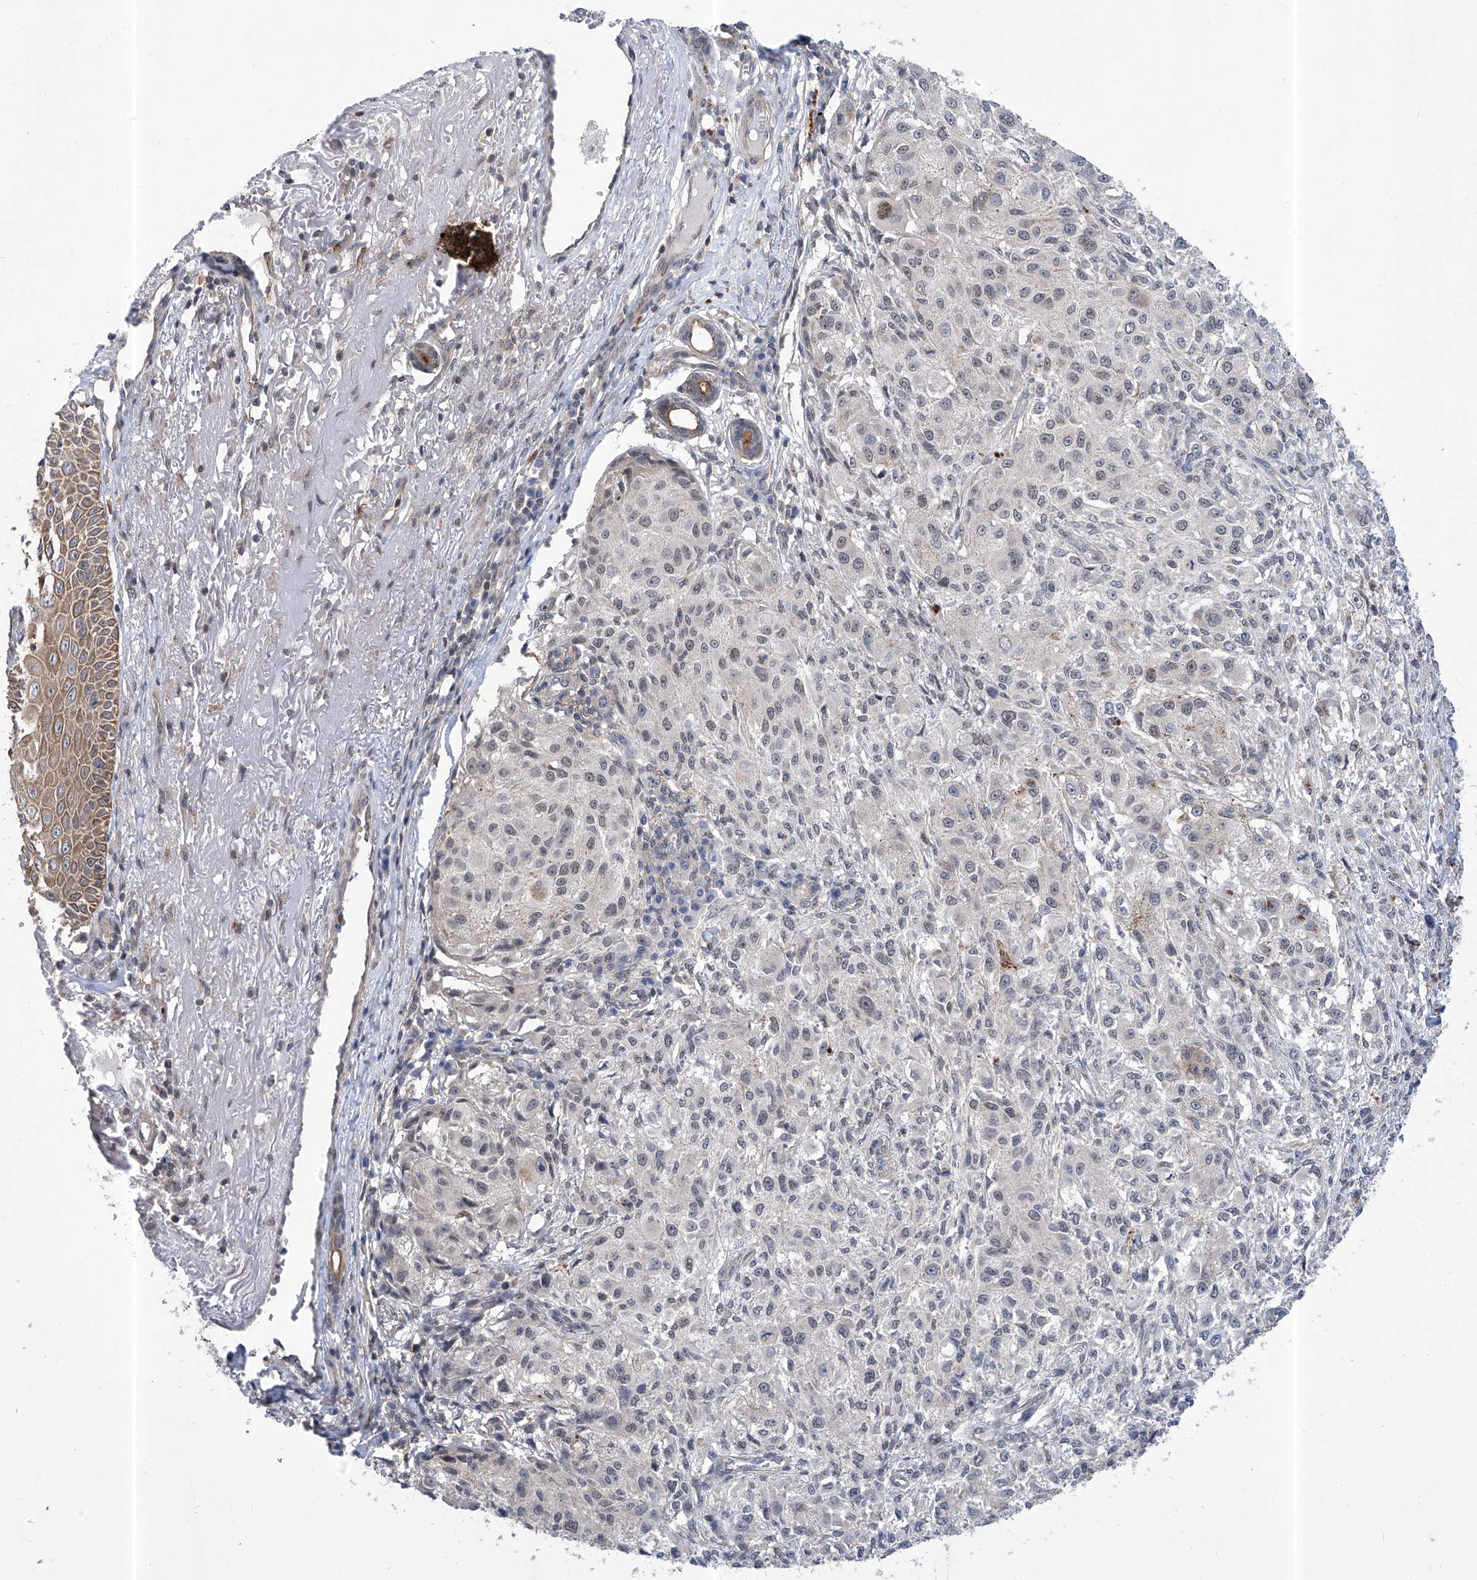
{"staining": {"intensity": "negative", "quantity": "none", "location": "none"}, "tissue": "melanoma", "cell_type": "Tumor cells", "image_type": "cancer", "snomed": [{"axis": "morphology", "description": "Necrosis, NOS"}, {"axis": "morphology", "description": "Malignant melanoma, NOS"}, {"axis": "topography", "description": "Skin"}], "caption": "High magnification brightfield microscopy of malignant melanoma stained with DAB (3,3'-diaminobenzidine) (brown) and counterstained with hematoxylin (blue): tumor cells show no significant positivity.", "gene": "KIFC2", "patient": {"sex": "female", "age": 87}}